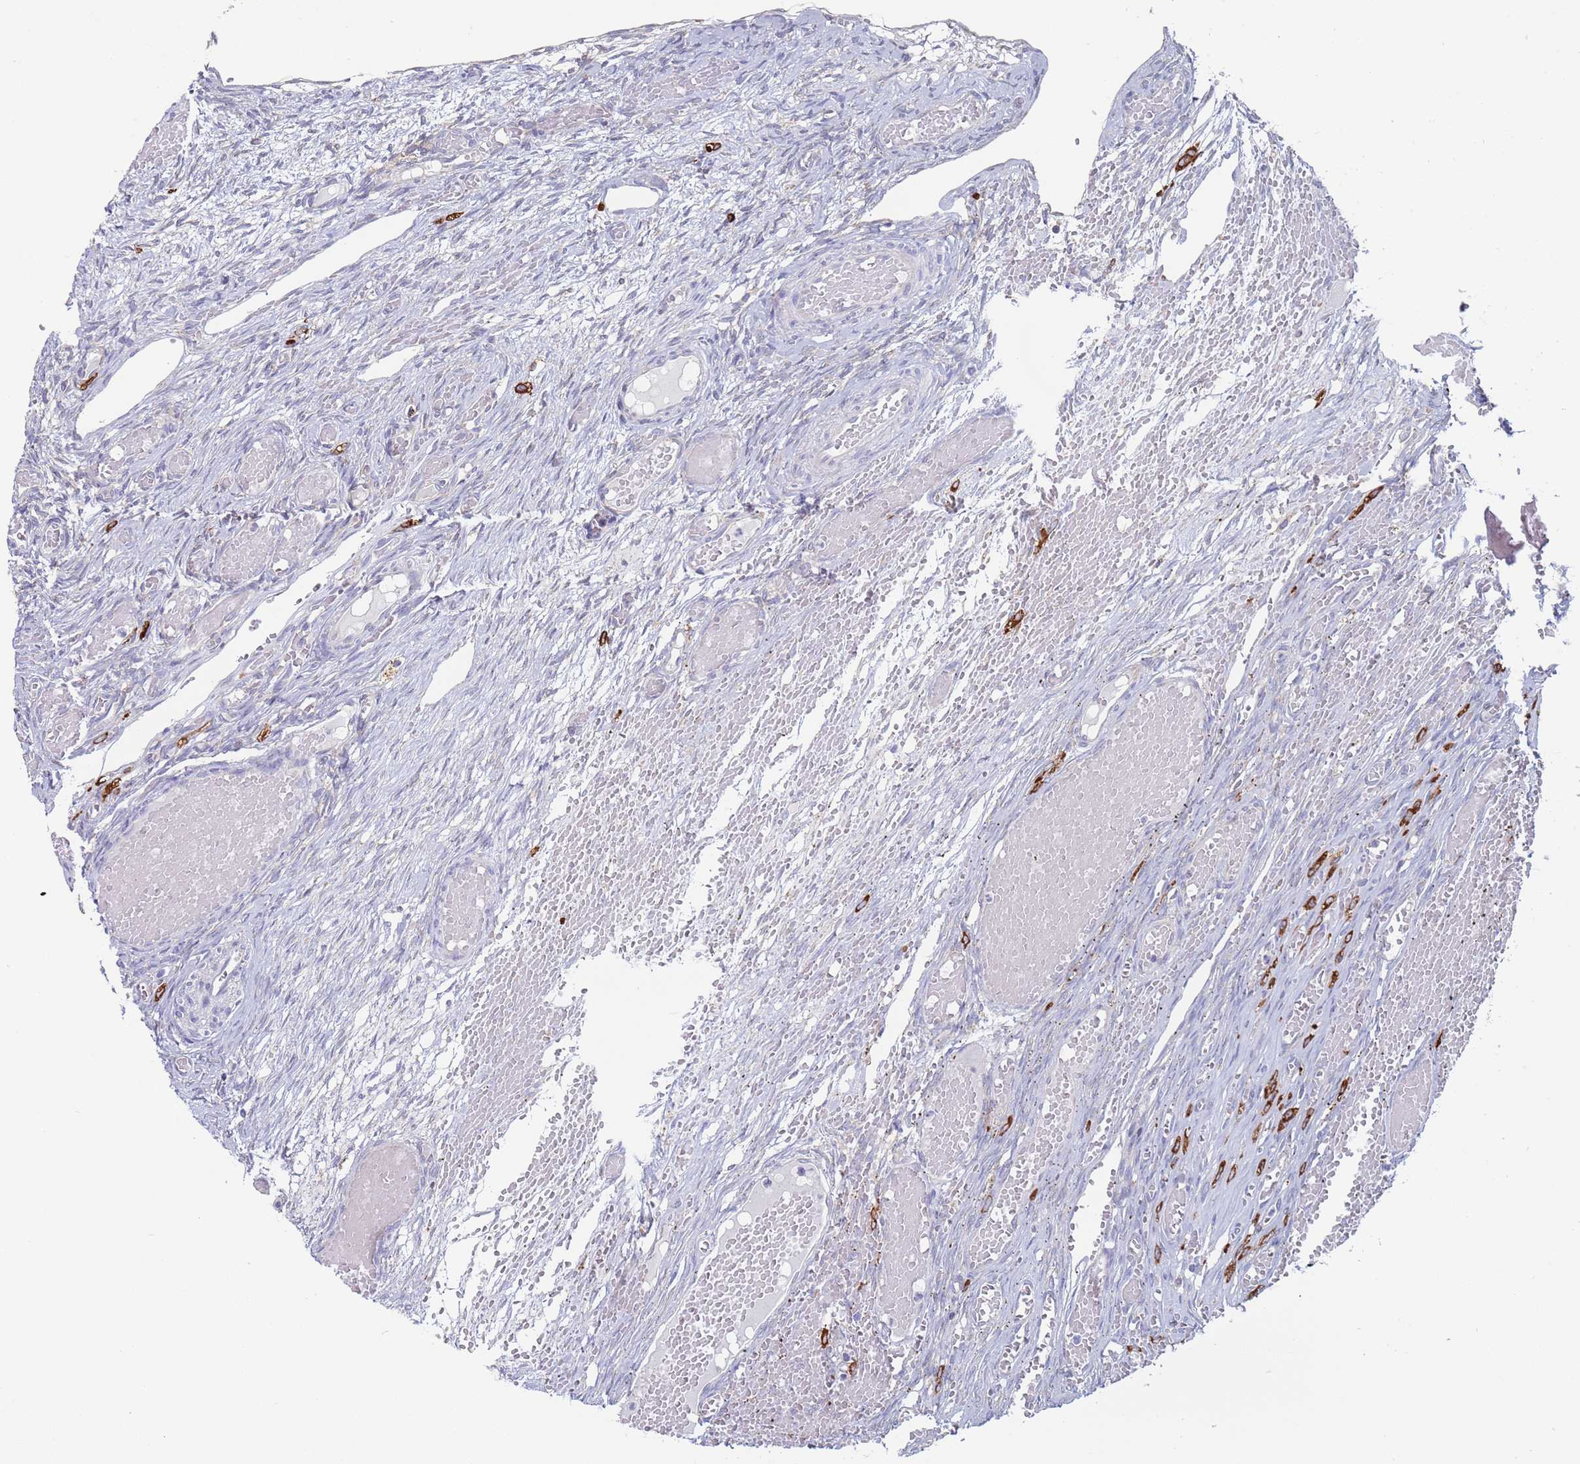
{"staining": {"intensity": "negative", "quantity": "none", "location": "none"}, "tissue": "ovary", "cell_type": "Ovarian stroma cells", "image_type": "normal", "snomed": [{"axis": "morphology", "description": "Adenocarcinoma, NOS"}, {"axis": "topography", "description": "Endometrium"}], "caption": "The immunohistochemistry (IHC) photomicrograph has no significant expression in ovarian stroma cells of ovary.", "gene": "ENSG00000286098", "patient": {"sex": "female", "age": 32}}